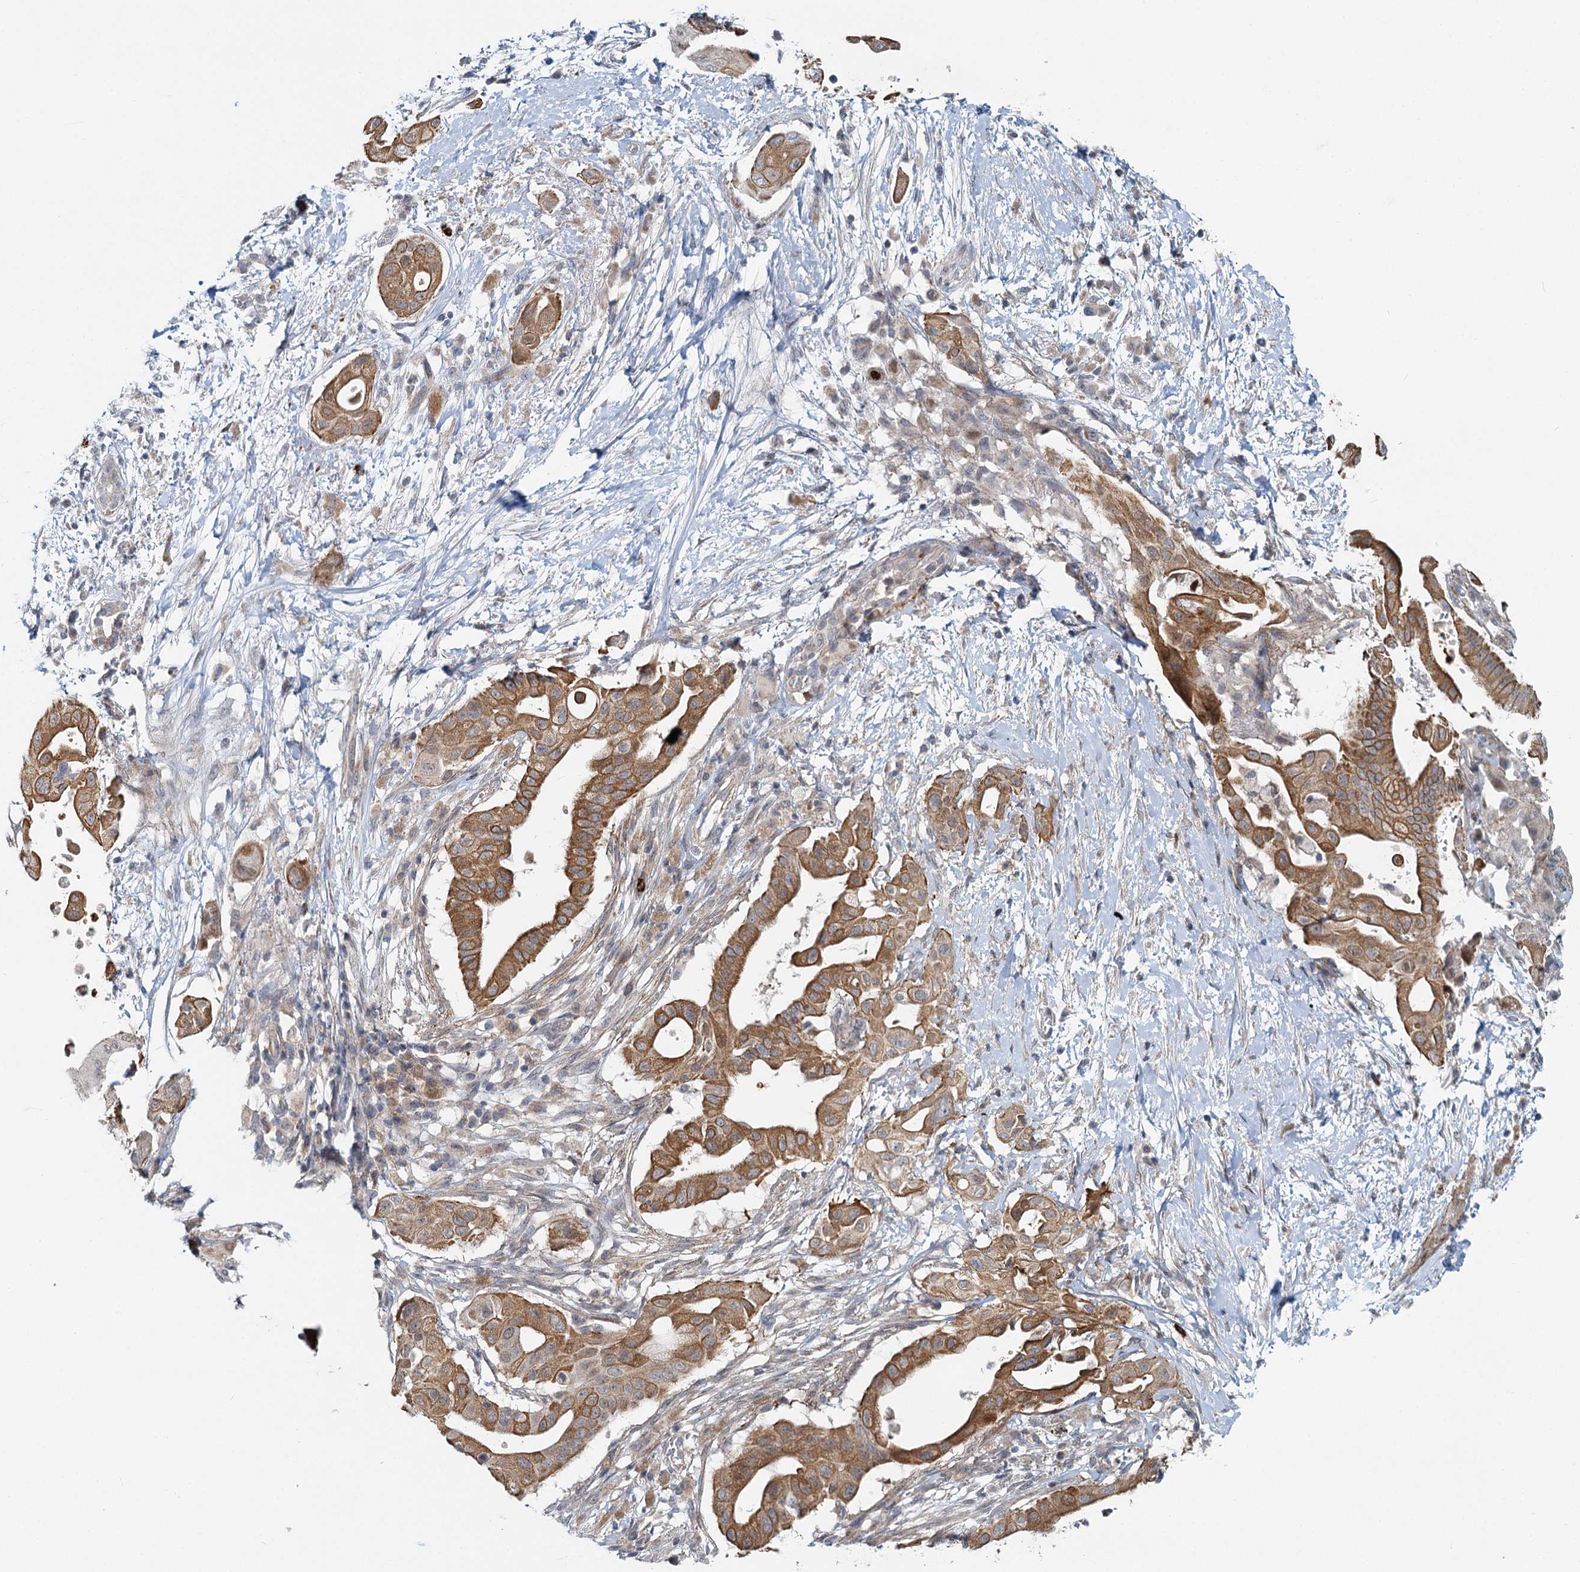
{"staining": {"intensity": "moderate", "quantity": ">75%", "location": "cytoplasmic/membranous"}, "tissue": "pancreatic cancer", "cell_type": "Tumor cells", "image_type": "cancer", "snomed": [{"axis": "morphology", "description": "Adenocarcinoma, NOS"}, {"axis": "topography", "description": "Pancreas"}], "caption": "A micrograph of human adenocarcinoma (pancreatic) stained for a protein demonstrates moderate cytoplasmic/membranous brown staining in tumor cells.", "gene": "ADCY2", "patient": {"sex": "male", "age": 68}}